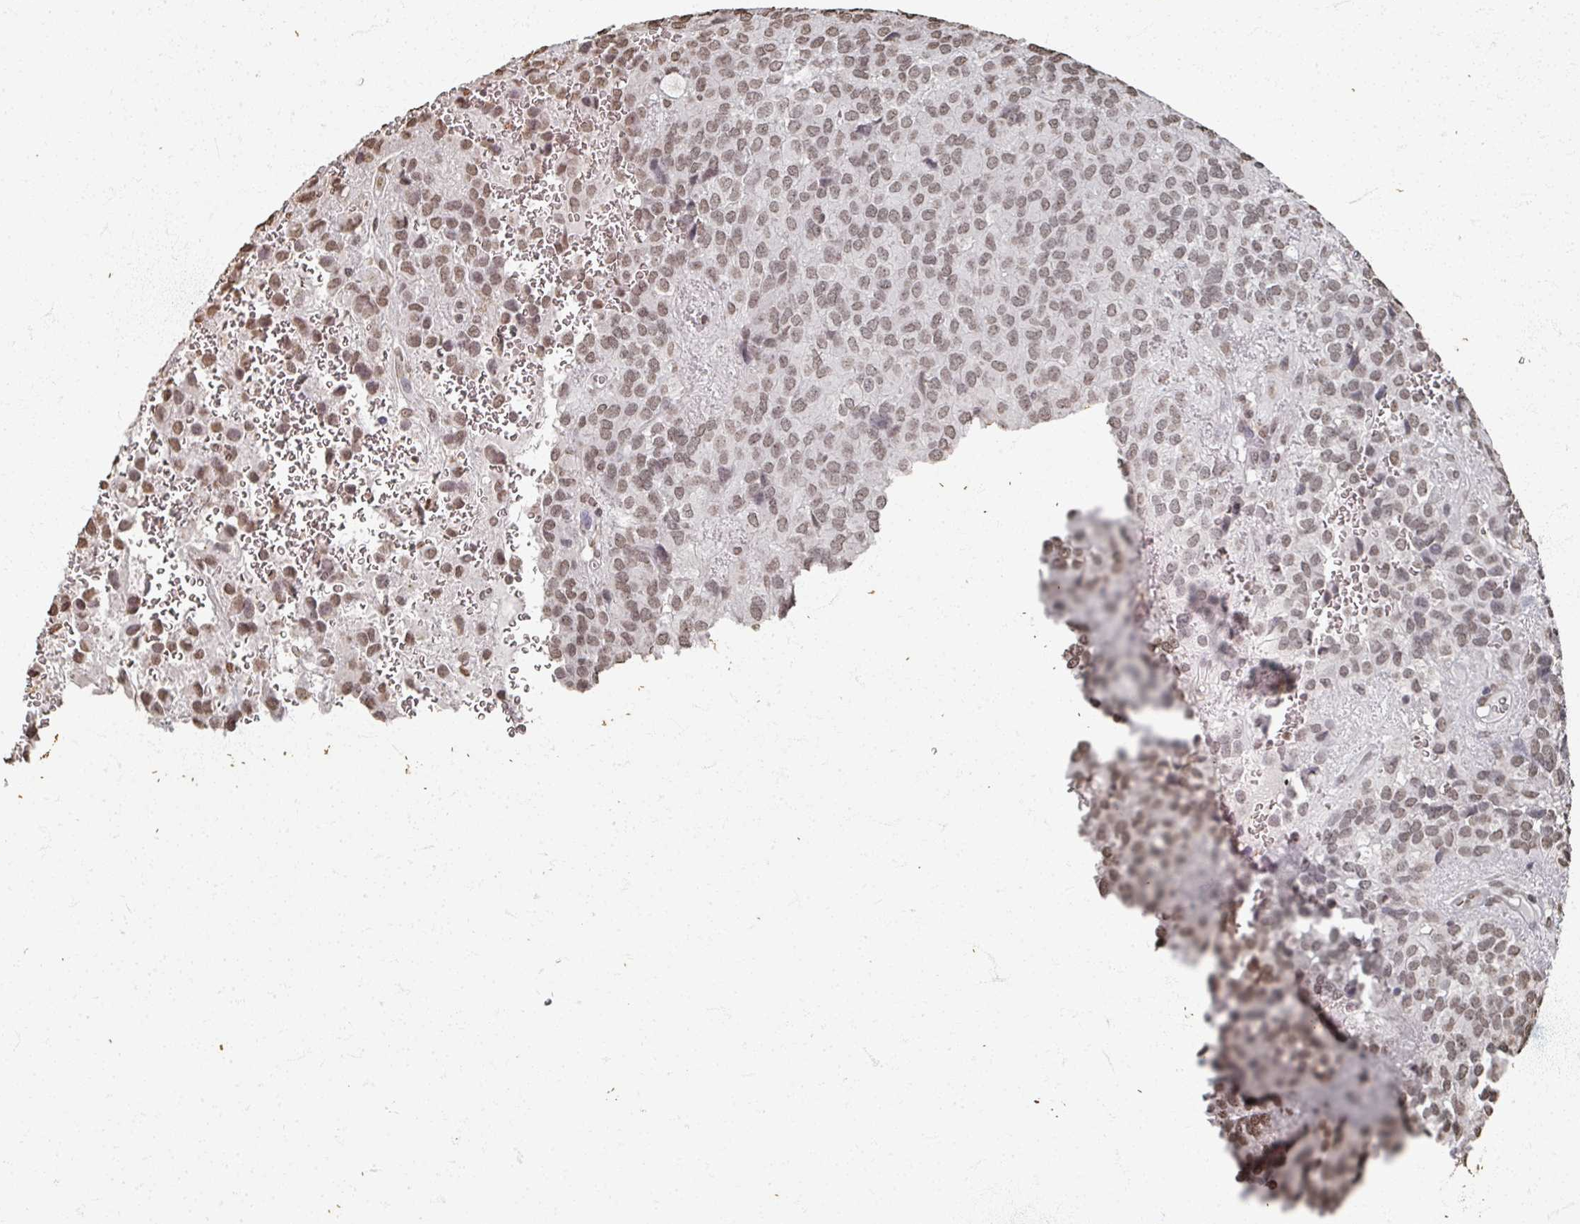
{"staining": {"intensity": "moderate", "quantity": ">75%", "location": "nuclear"}, "tissue": "glioma", "cell_type": "Tumor cells", "image_type": "cancer", "snomed": [{"axis": "morphology", "description": "Glioma, malignant, Low grade"}, {"axis": "topography", "description": "Brain"}], "caption": "Protein analysis of glioma tissue reveals moderate nuclear staining in about >75% of tumor cells.", "gene": "DCUN1D5", "patient": {"sex": "male", "age": 56}}